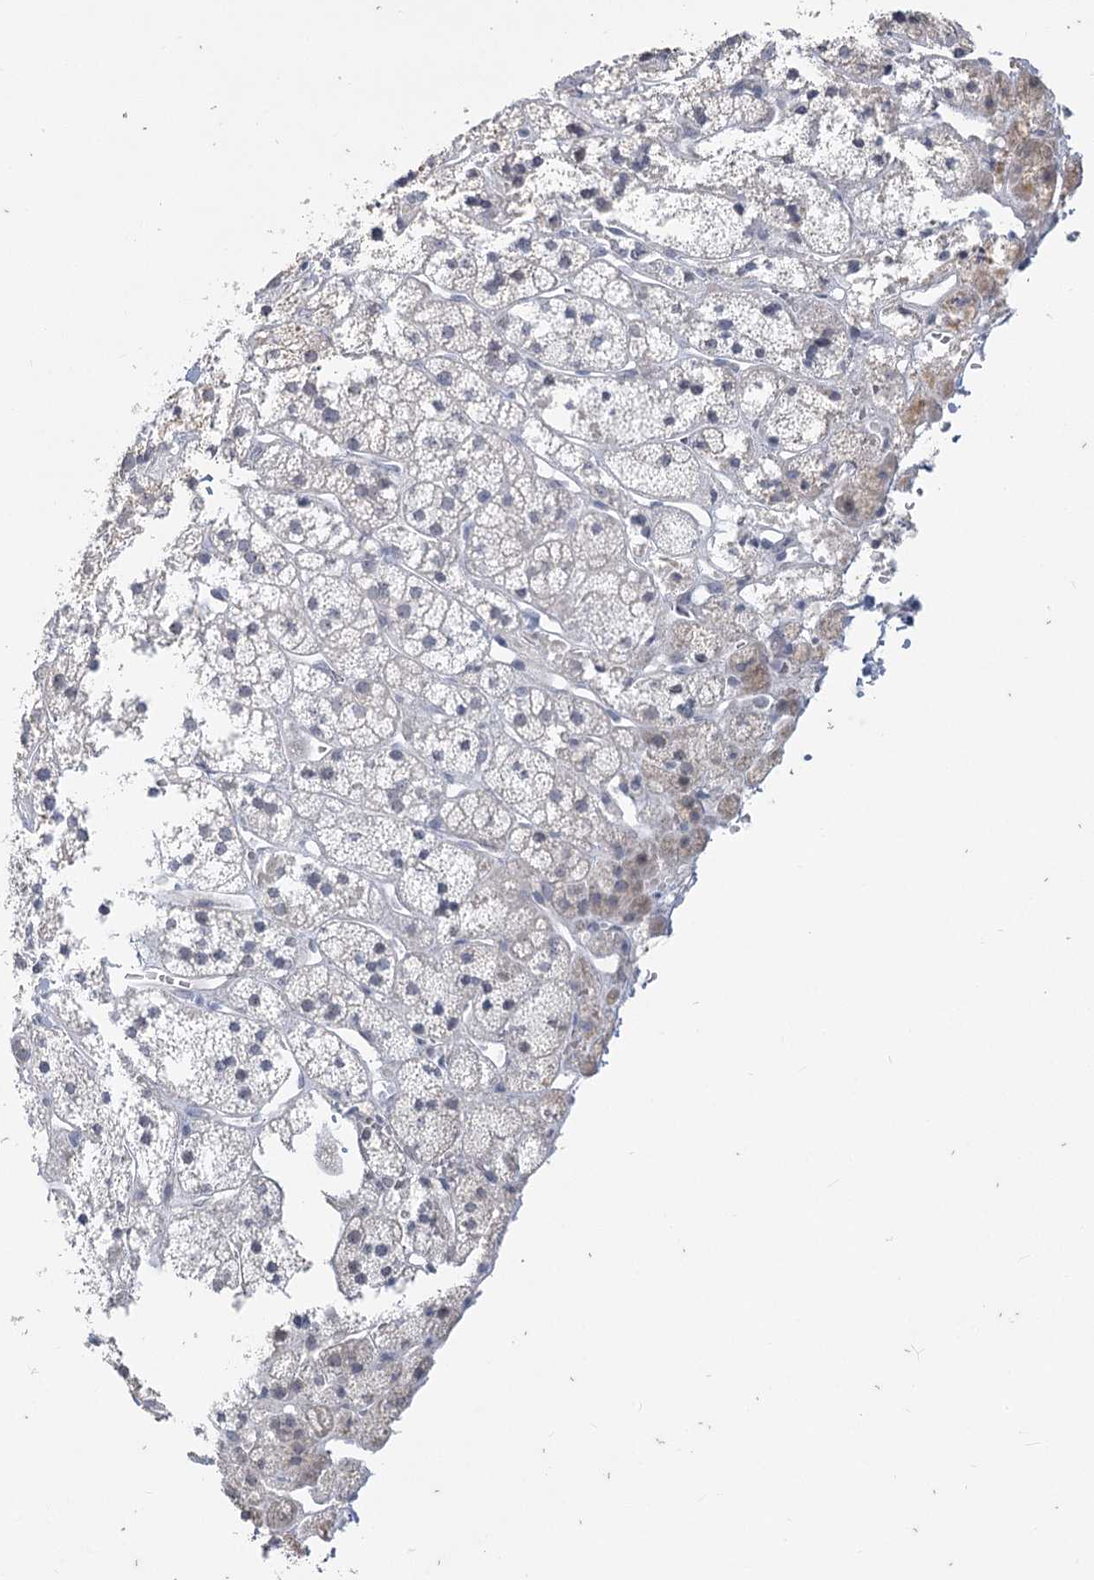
{"staining": {"intensity": "moderate", "quantity": "<25%", "location": "cytoplasmic/membranous"}, "tissue": "adrenal gland", "cell_type": "Glandular cells", "image_type": "normal", "snomed": [{"axis": "morphology", "description": "Normal tissue, NOS"}, {"axis": "topography", "description": "Adrenal gland"}], "caption": "Adrenal gland stained with DAB immunohistochemistry exhibits low levels of moderate cytoplasmic/membranous staining in about <25% of glandular cells. The staining is performed using DAB (3,3'-diaminobenzidine) brown chromogen to label protein expression. The nuclei are counter-stained blue using hematoxylin.", "gene": "SLC9A3", "patient": {"sex": "male", "age": 56}}